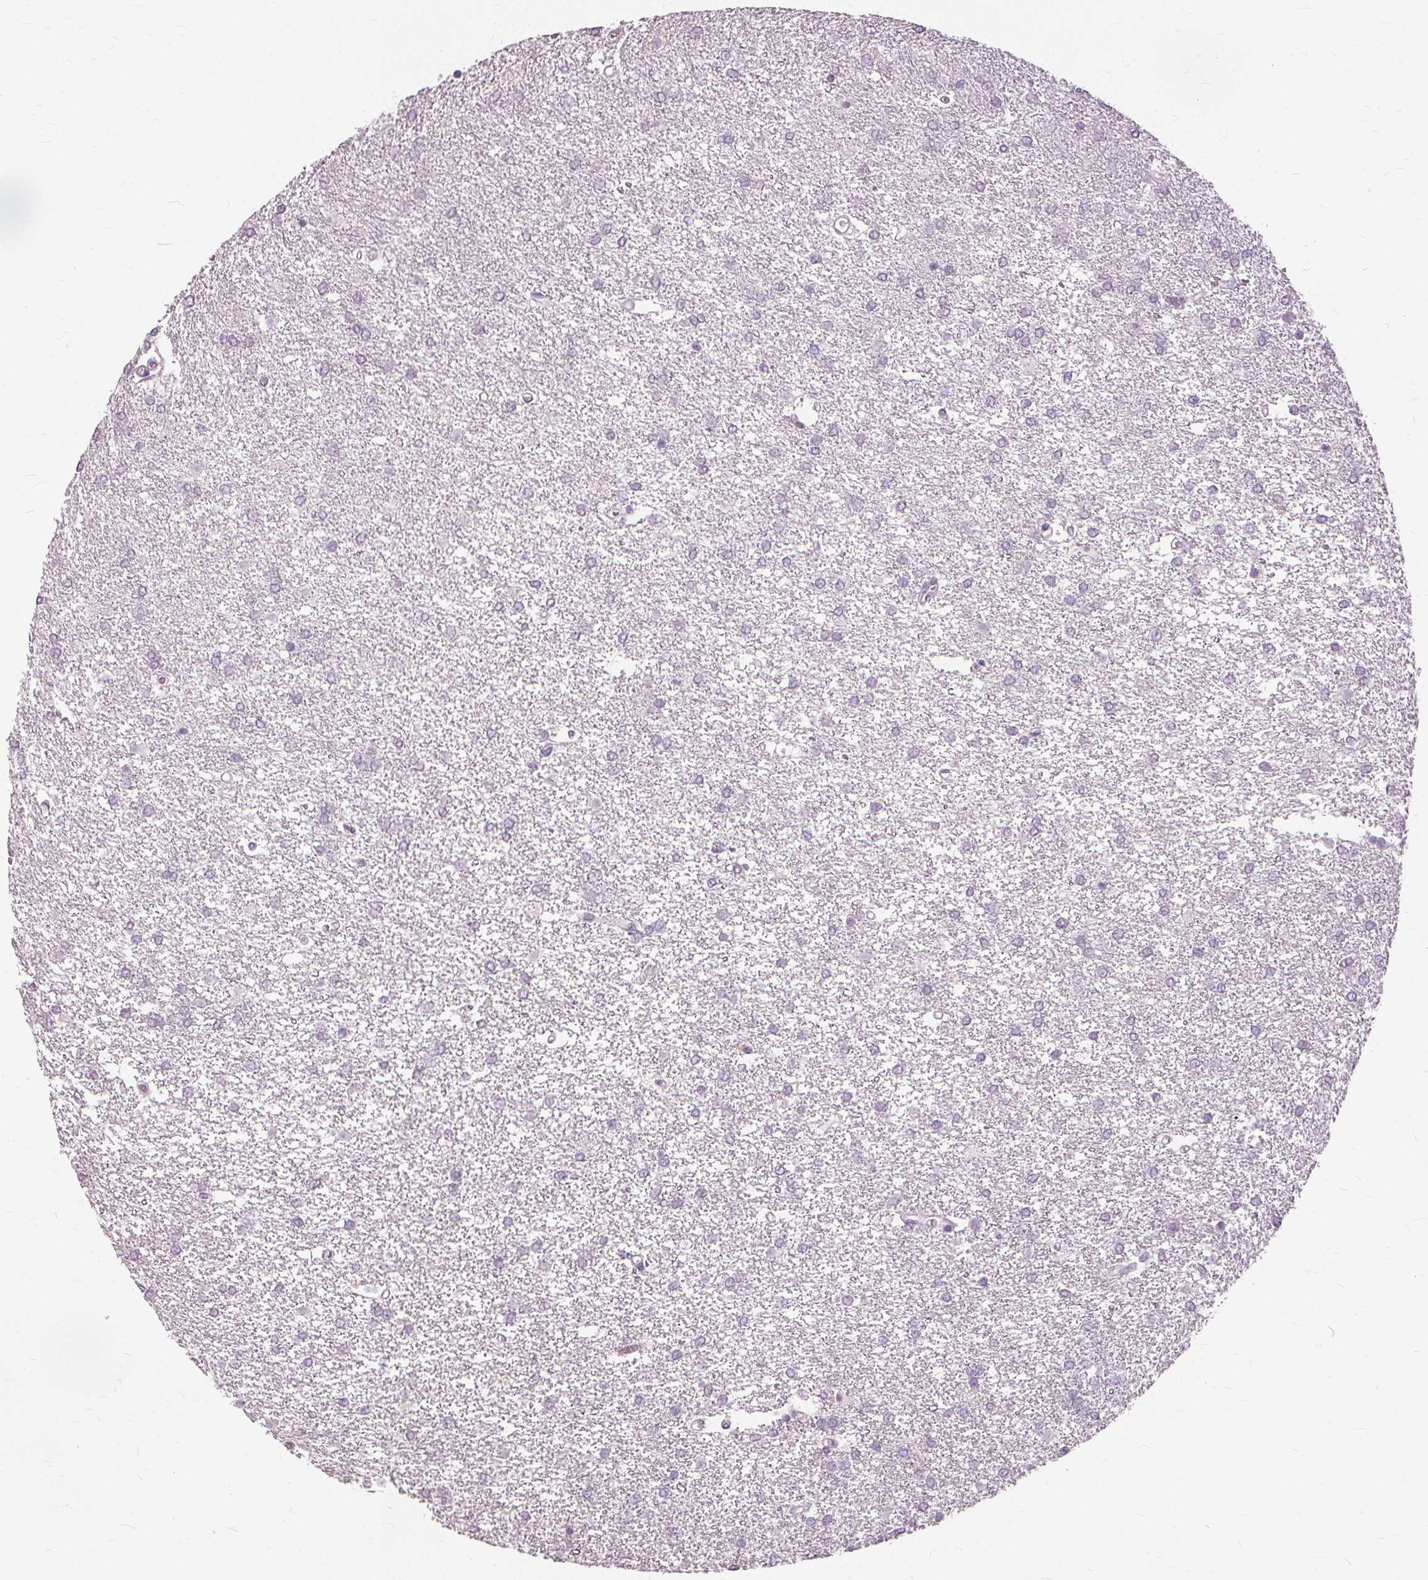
{"staining": {"intensity": "negative", "quantity": "none", "location": "none"}, "tissue": "glioma", "cell_type": "Tumor cells", "image_type": "cancer", "snomed": [{"axis": "morphology", "description": "Glioma, malignant, High grade"}, {"axis": "topography", "description": "Brain"}], "caption": "Immunohistochemistry histopathology image of human glioma stained for a protein (brown), which shows no positivity in tumor cells.", "gene": "SFTPD", "patient": {"sex": "female", "age": 61}}